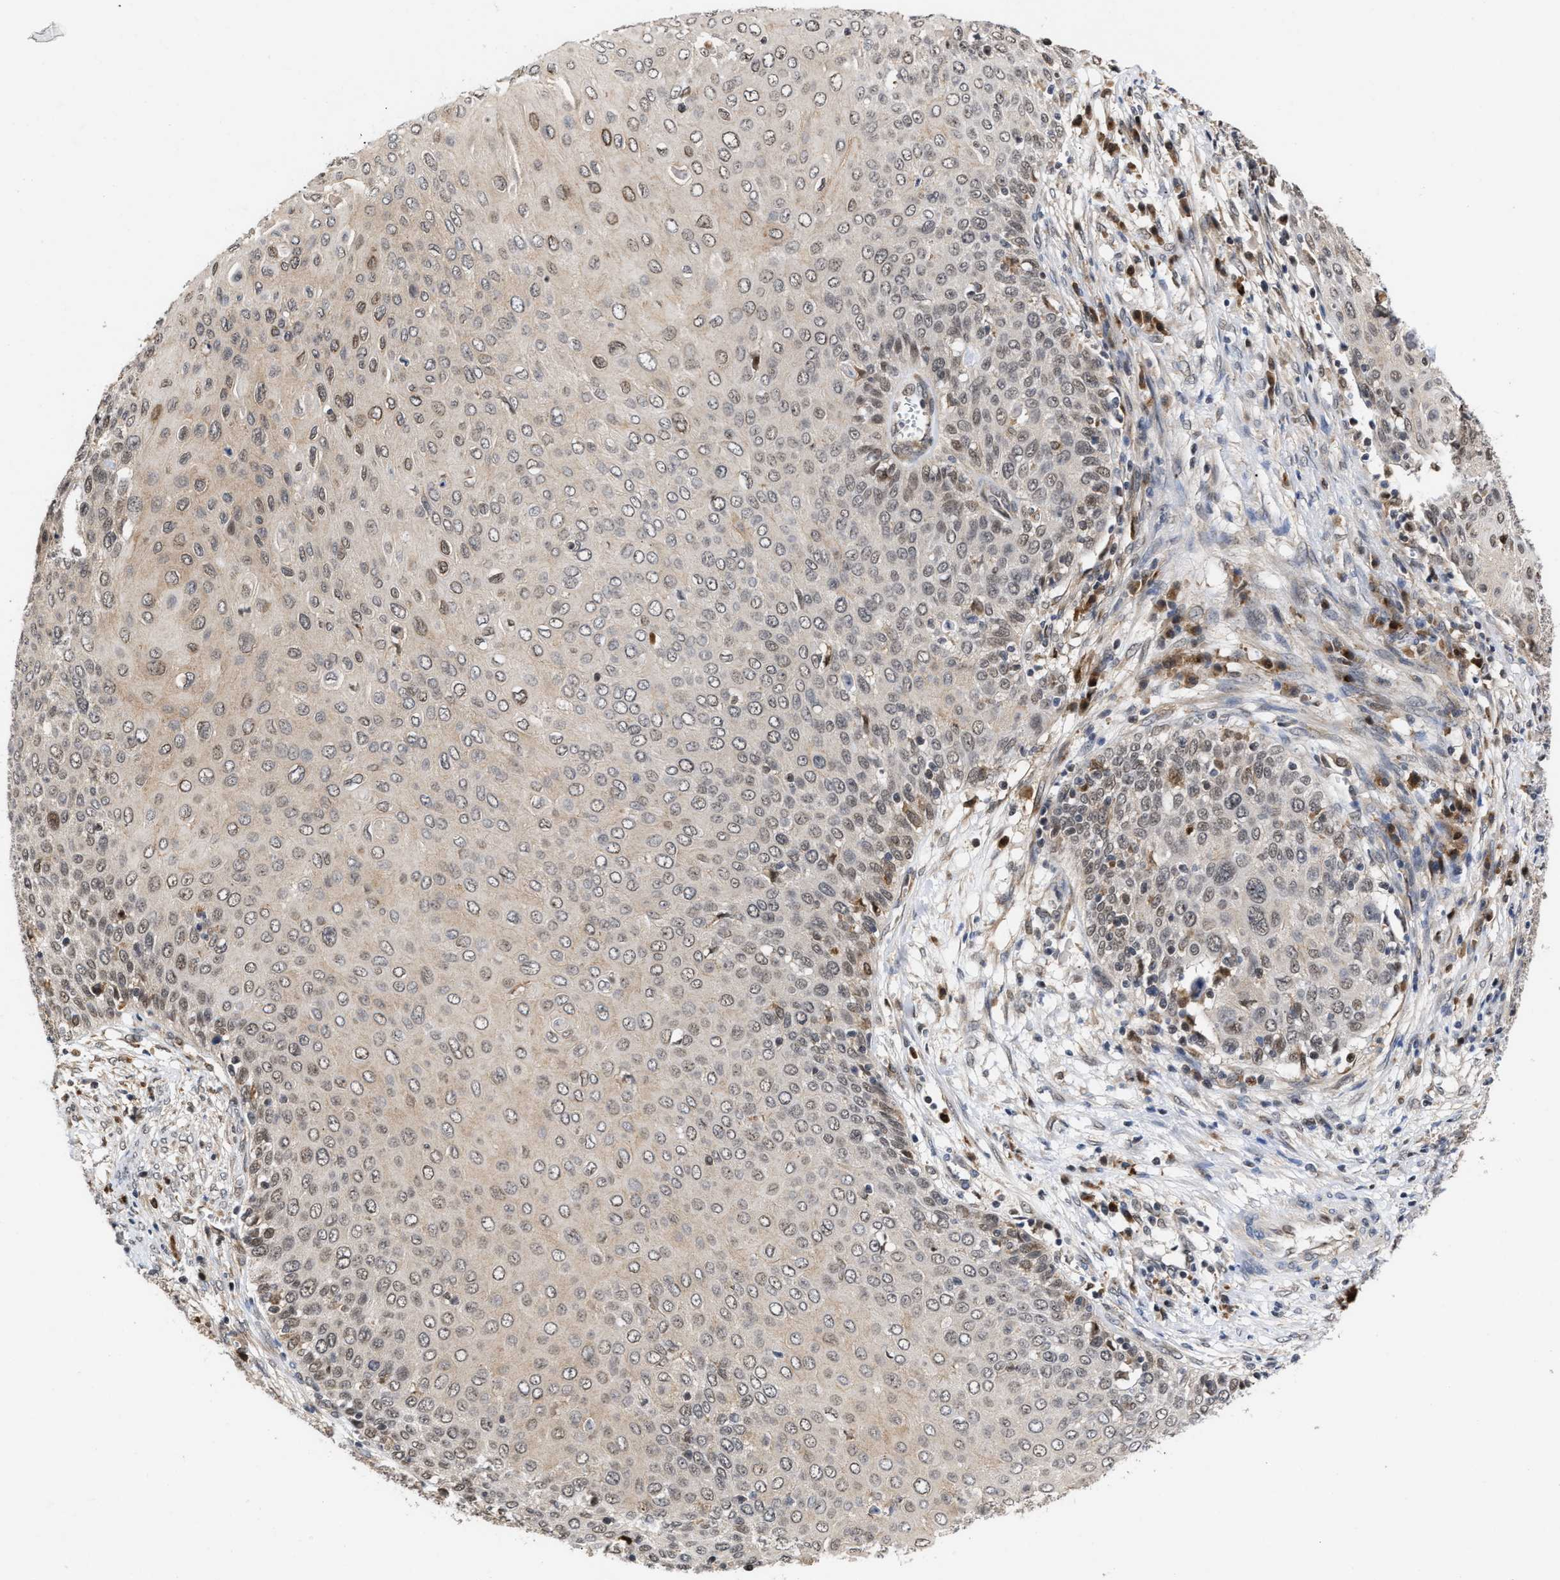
{"staining": {"intensity": "weak", "quantity": "25%-75%", "location": "cytoplasmic/membranous"}, "tissue": "cervical cancer", "cell_type": "Tumor cells", "image_type": "cancer", "snomed": [{"axis": "morphology", "description": "Squamous cell carcinoma, NOS"}, {"axis": "topography", "description": "Cervix"}], "caption": "Cervical squamous cell carcinoma stained with DAB immunohistochemistry (IHC) displays low levels of weak cytoplasmic/membranous positivity in about 25%-75% of tumor cells.", "gene": "CLIP2", "patient": {"sex": "female", "age": 39}}